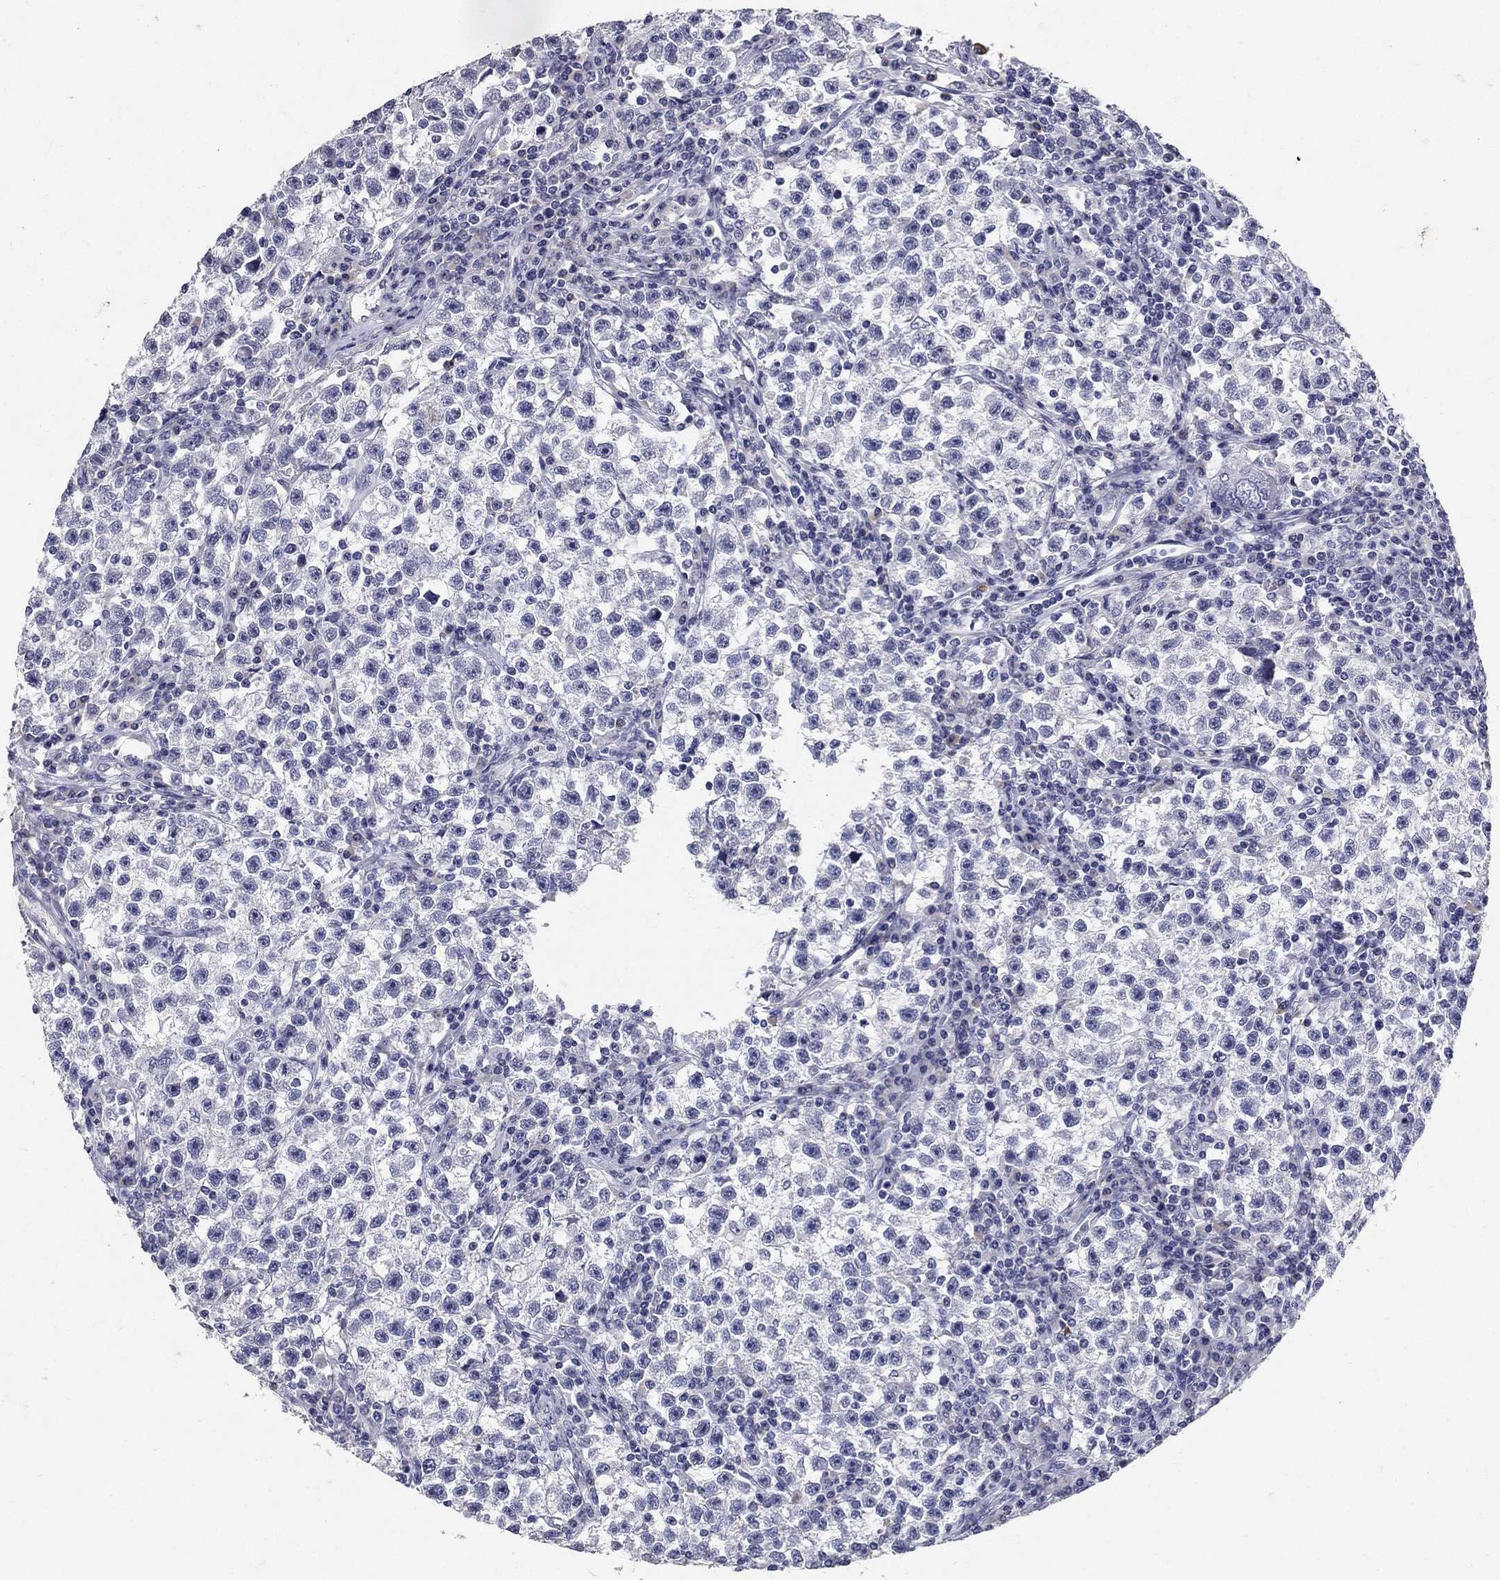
{"staining": {"intensity": "negative", "quantity": "none", "location": "none"}, "tissue": "testis cancer", "cell_type": "Tumor cells", "image_type": "cancer", "snomed": [{"axis": "morphology", "description": "Seminoma, NOS"}, {"axis": "topography", "description": "Testis"}], "caption": "There is no significant staining in tumor cells of testis cancer.", "gene": "POMC", "patient": {"sex": "male", "age": 22}}